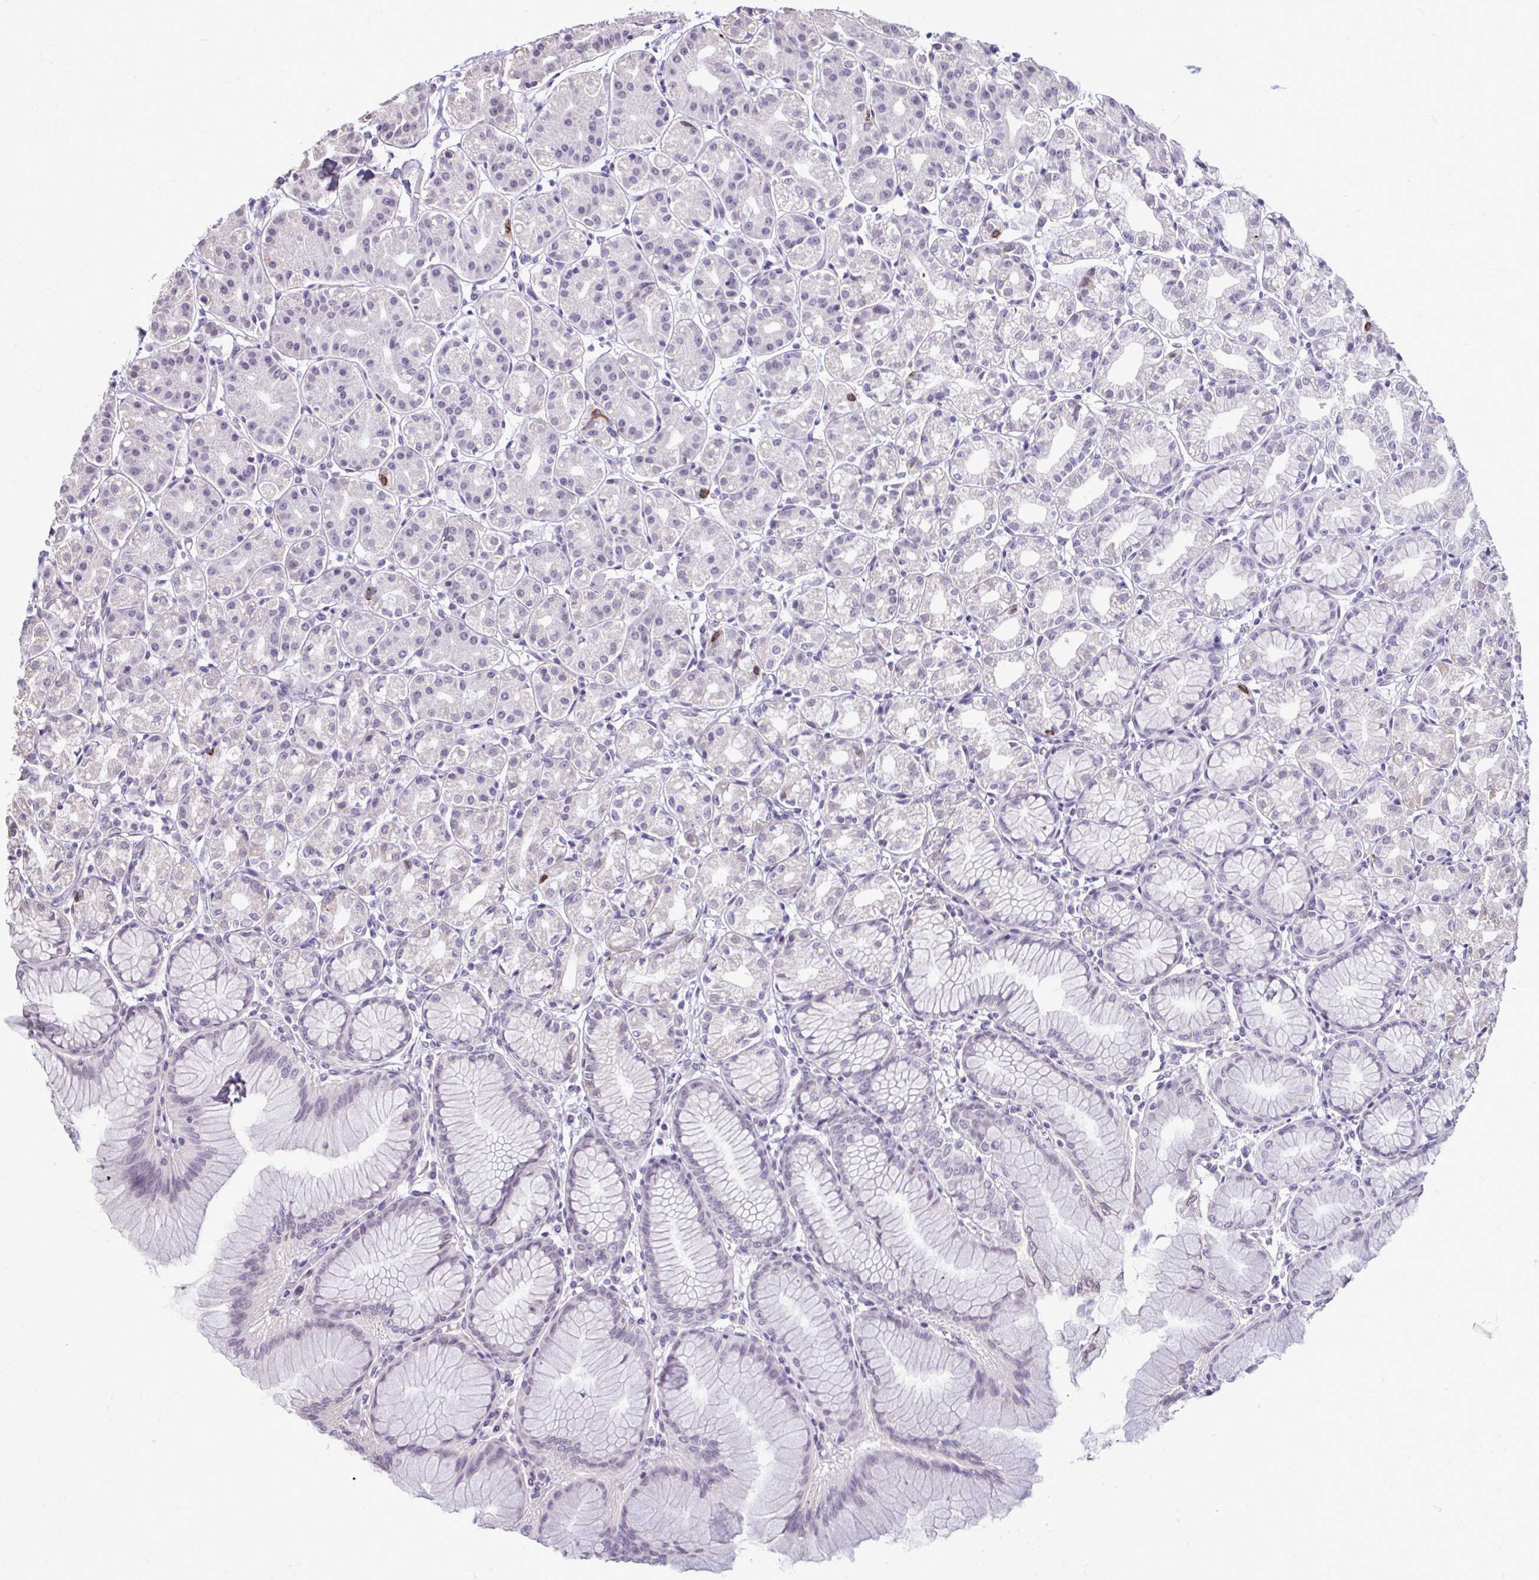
{"staining": {"intensity": "negative", "quantity": "none", "location": "none"}, "tissue": "stomach", "cell_type": "Glandular cells", "image_type": "normal", "snomed": [{"axis": "morphology", "description": "Normal tissue, NOS"}, {"axis": "topography", "description": "Stomach"}], "caption": "The image demonstrates no significant expression in glandular cells of stomach. The staining was performed using DAB (3,3'-diaminobenzidine) to visualize the protein expression in brown, while the nuclei were stained in blue with hematoxylin (Magnification: 20x).", "gene": "NPPA", "patient": {"sex": "female", "age": 57}}